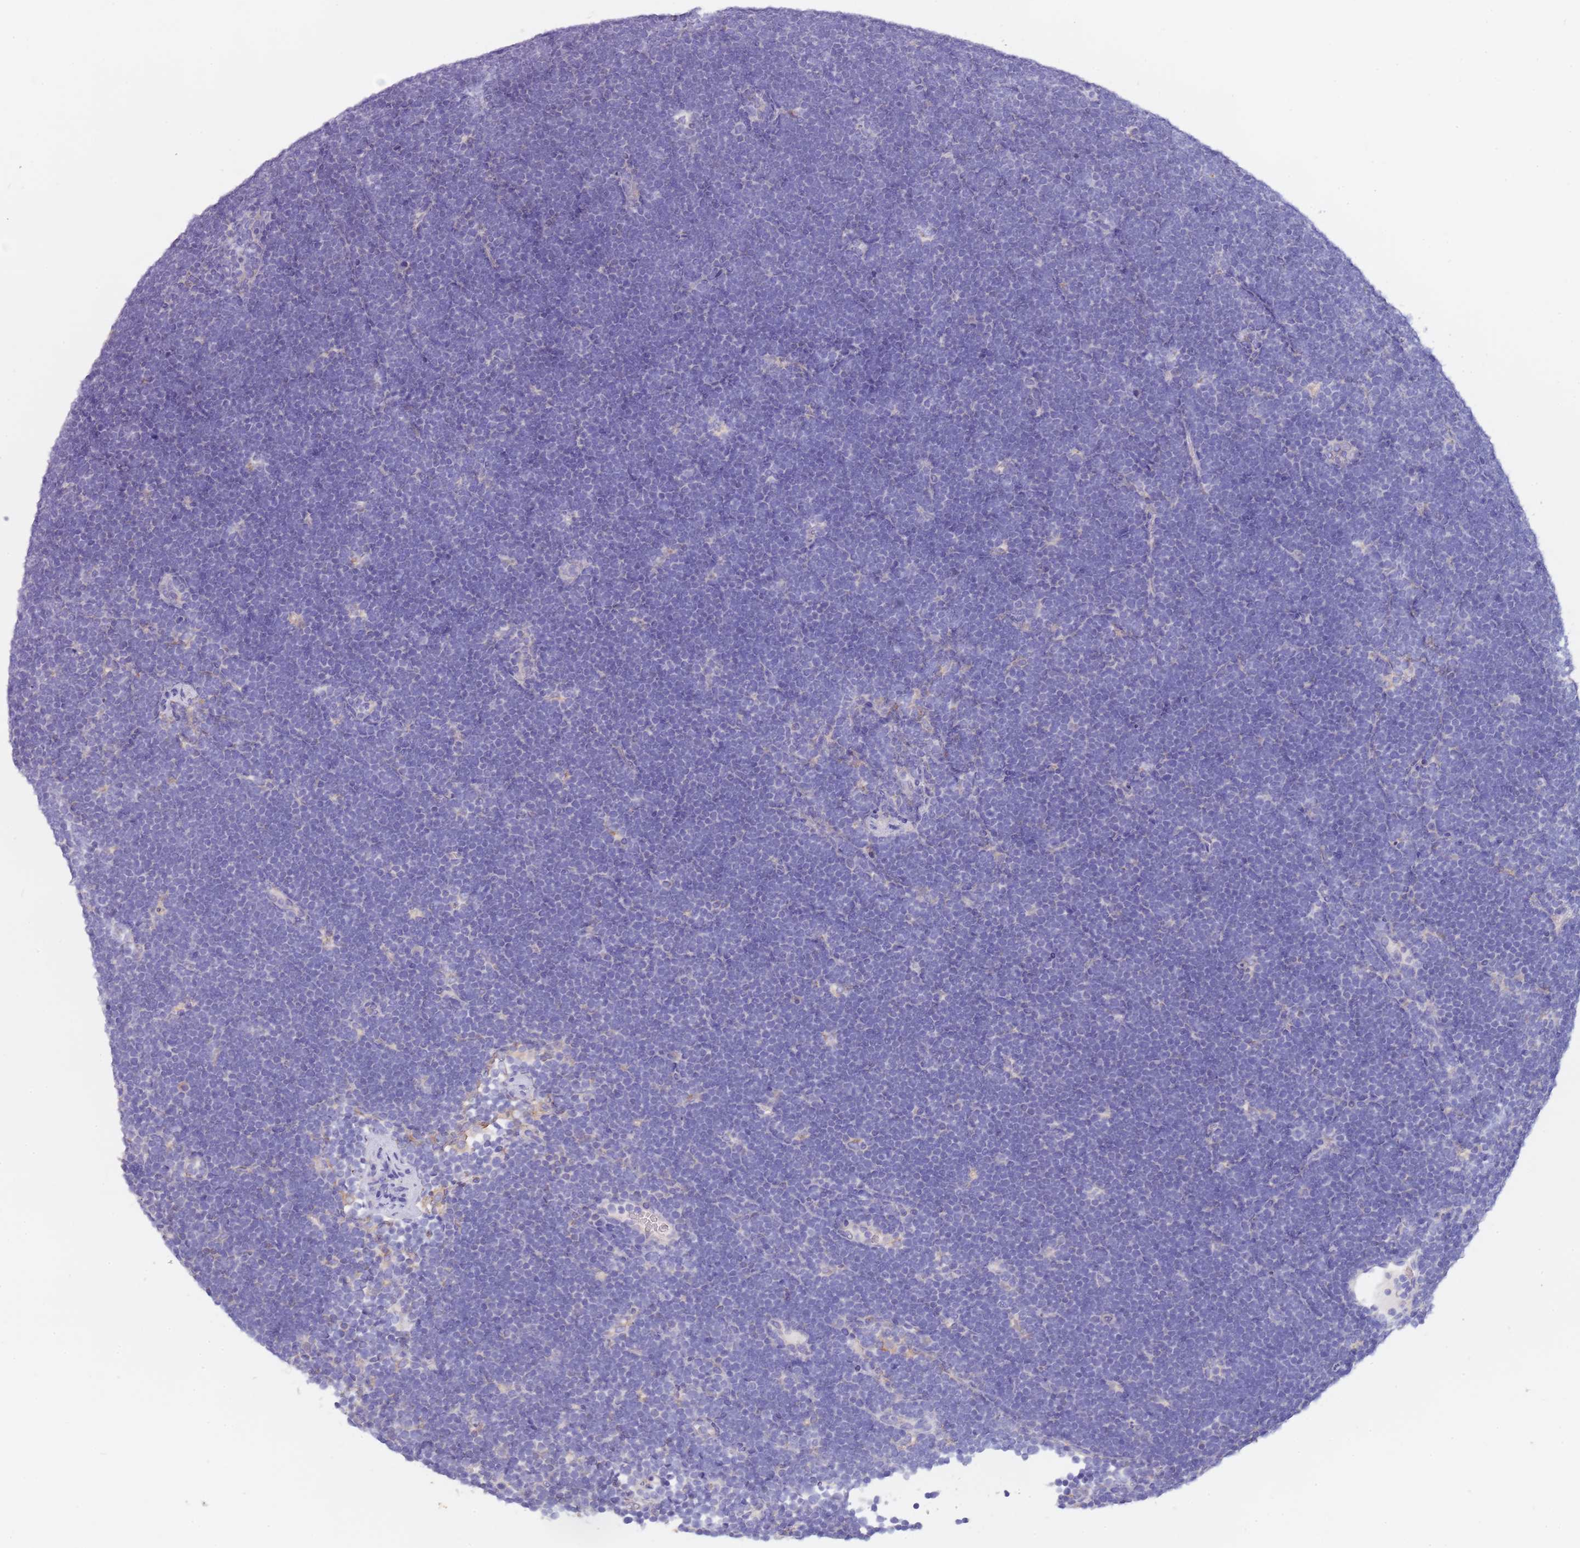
{"staining": {"intensity": "negative", "quantity": "none", "location": "none"}, "tissue": "lymphoma", "cell_type": "Tumor cells", "image_type": "cancer", "snomed": [{"axis": "morphology", "description": "Malignant lymphoma, non-Hodgkin's type, High grade"}, {"axis": "topography", "description": "Lymph node"}], "caption": "Lymphoma was stained to show a protein in brown. There is no significant staining in tumor cells.", "gene": "MAN1C1", "patient": {"sex": "male", "age": 13}}